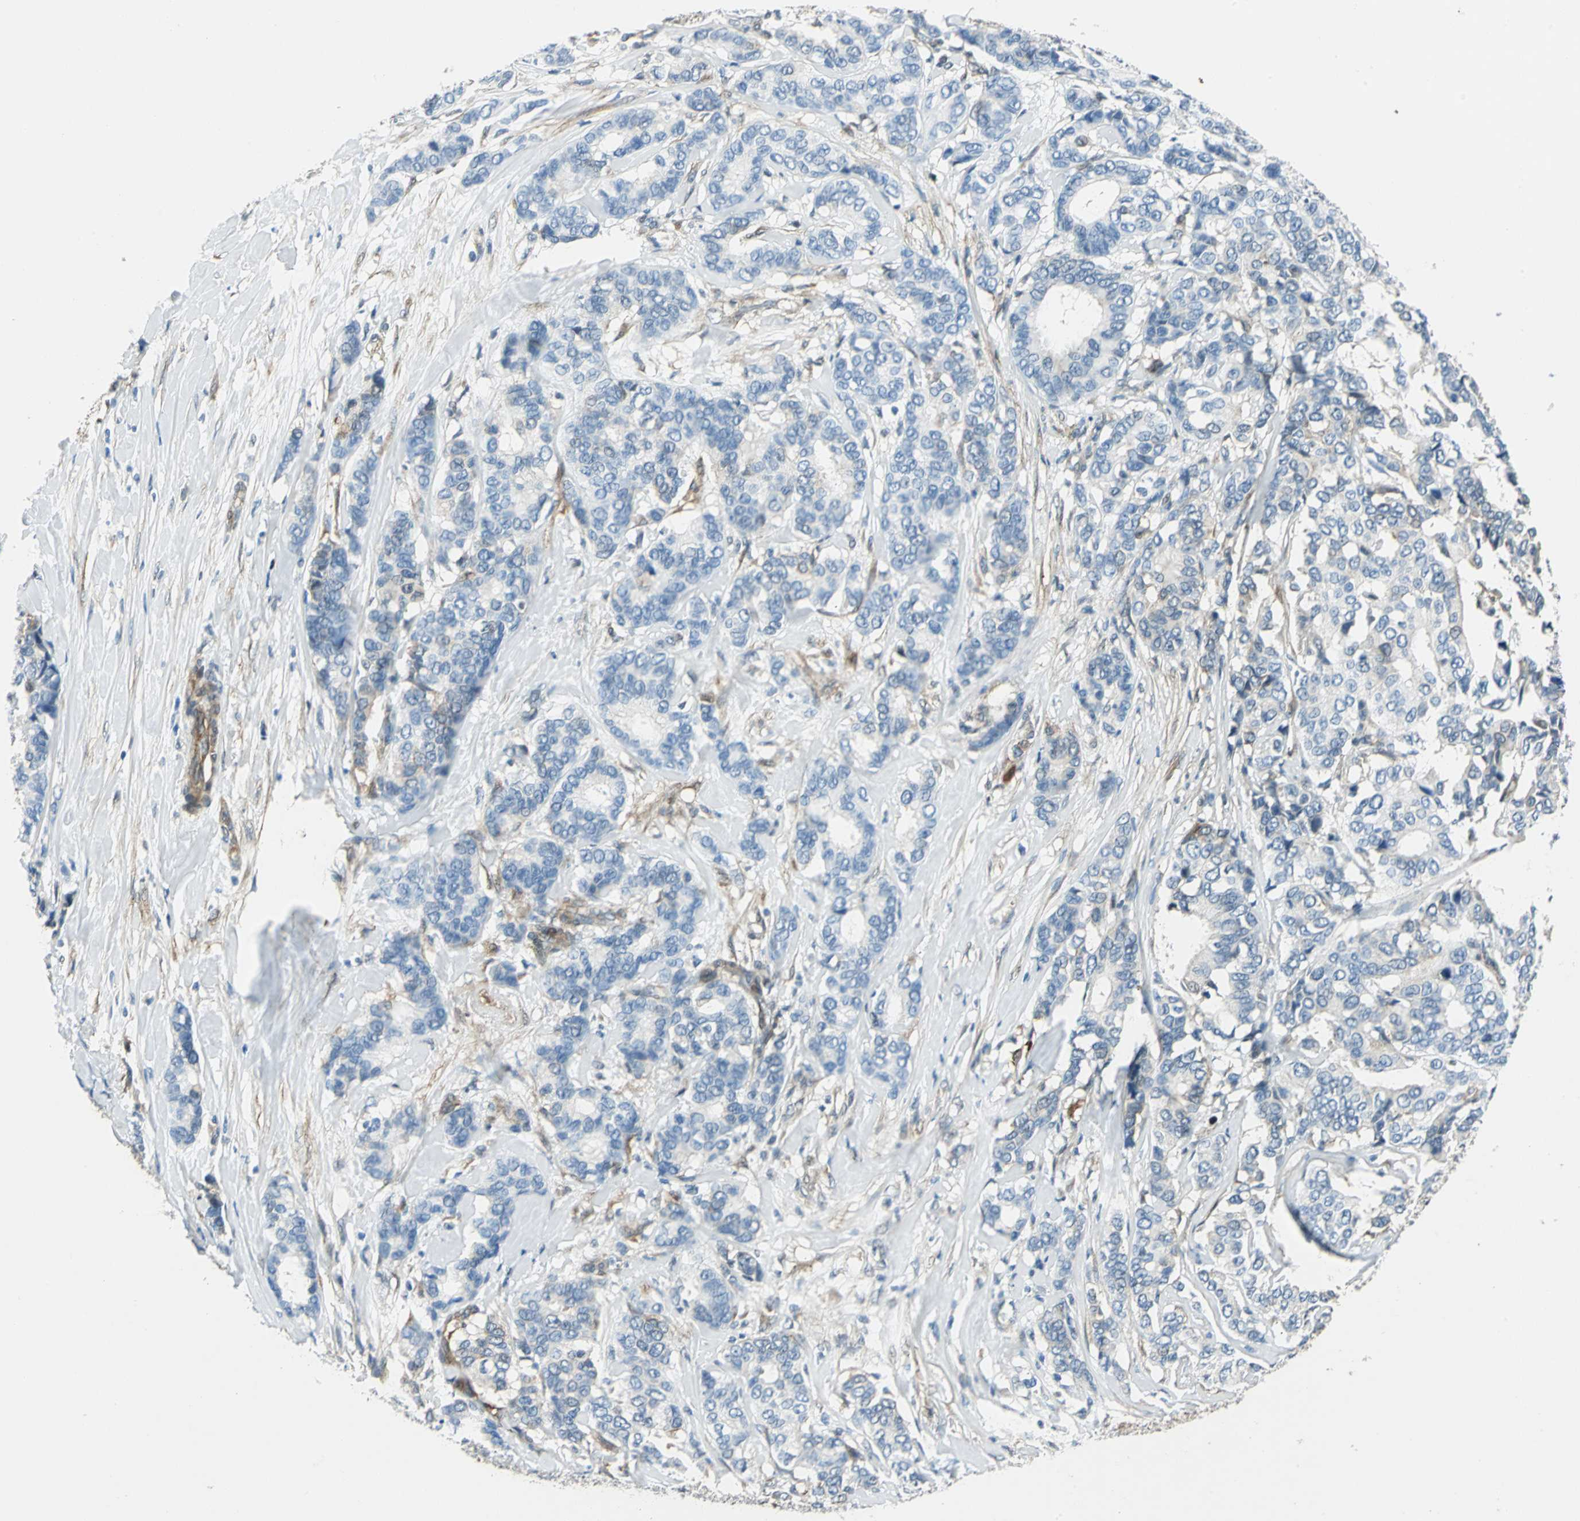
{"staining": {"intensity": "weak", "quantity": "<25%", "location": "cytoplasmic/membranous"}, "tissue": "breast cancer", "cell_type": "Tumor cells", "image_type": "cancer", "snomed": [{"axis": "morphology", "description": "Duct carcinoma"}, {"axis": "topography", "description": "Breast"}], "caption": "There is no significant positivity in tumor cells of invasive ductal carcinoma (breast). (DAB (3,3'-diaminobenzidine) IHC, high magnification).", "gene": "HSPB1", "patient": {"sex": "female", "age": 87}}